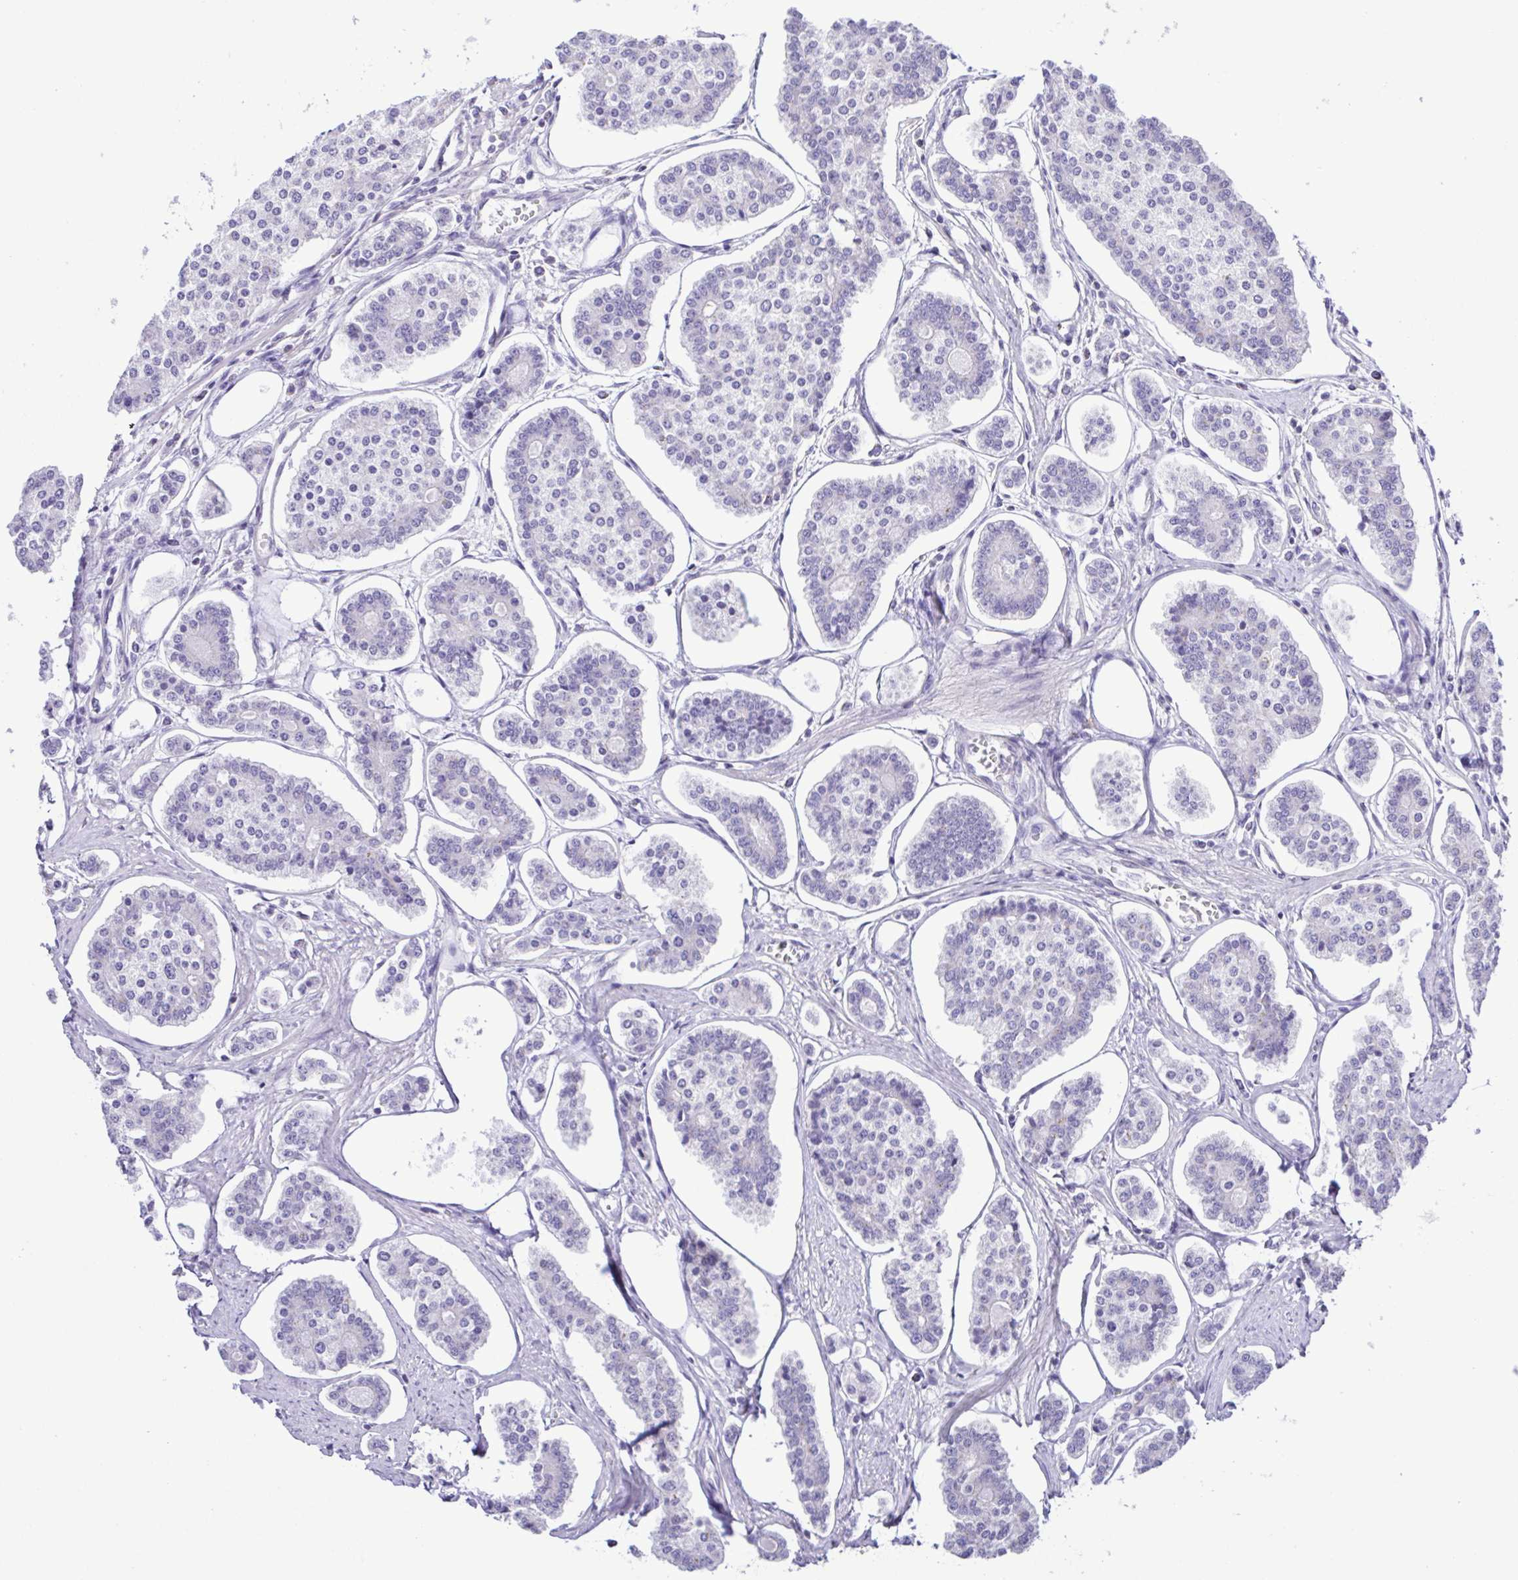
{"staining": {"intensity": "negative", "quantity": "none", "location": "none"}, "tissue": "carcinoid", "cell_type": "Tumor cells", "image_type": "cancer", "snomed": [{"axis": "morphology", "description": "Carcinoid, malignant, NOS"}, {"axis": "topography", "description": "Small intestine"}], "caption": "Tumor cells show no significant protein staining in carcinoid.", "gene": "CYP17A1", "patient": {"sex": "female", "age": 65}}